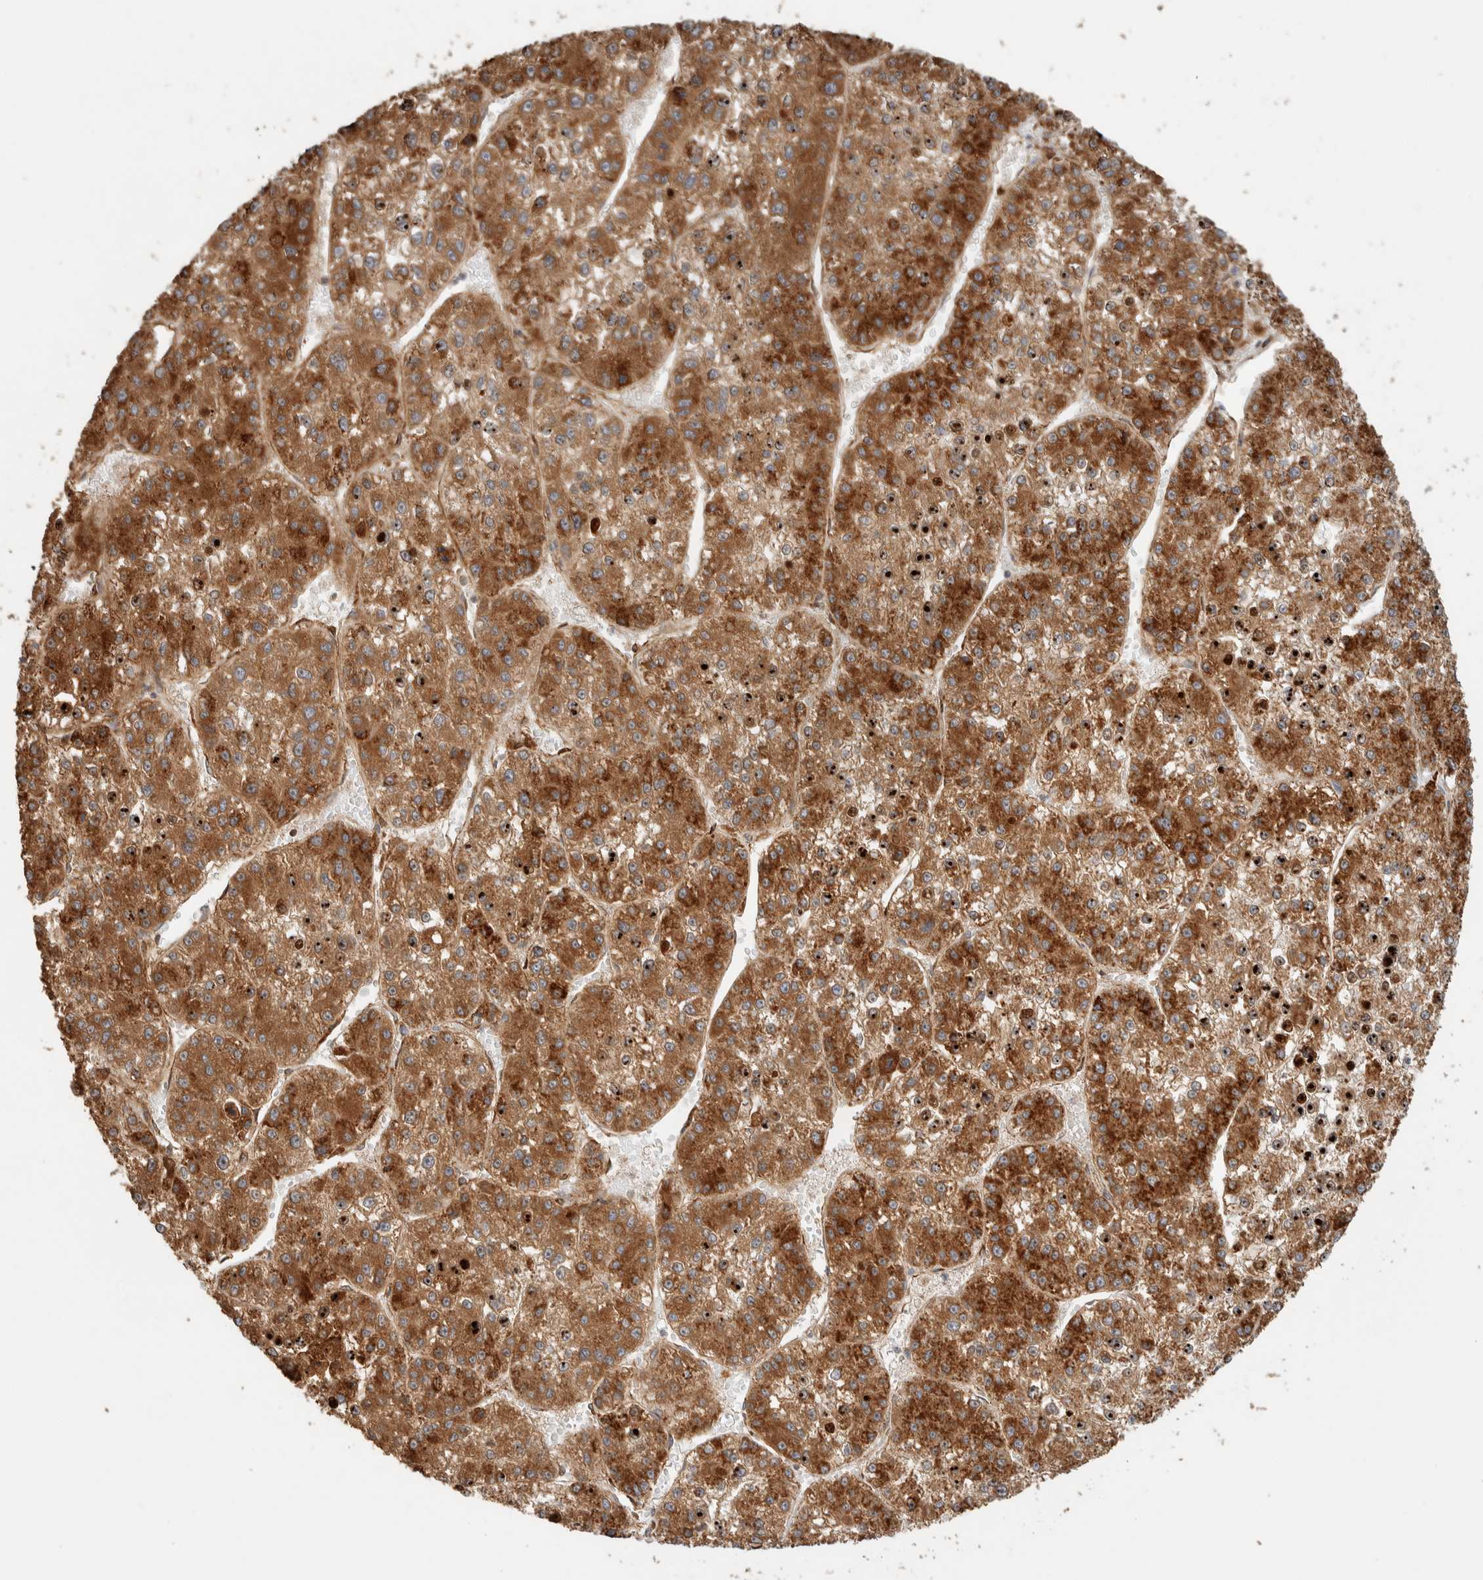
{"staining": {"intensity": "strong", "quantity": ">75%", "location": "cytoplasmic/membranous"}, "tissue": "liver cancer", "cell_type": "Tumor cells", "image_type": "cancer", "snomed": [{"axis": "morphology", "description": "Carcinoma, Hepatocellular, NOS"}, {"axis": "topography", "description": "Liver"}], "caption": "Strong cytoplasmic/membranous positivity is appreciated in approximately >75% of tumor cells in liver hepatocellular carcinoma.", "gene": "KIF9", "patient": {"sex": "female", "age": 73}}